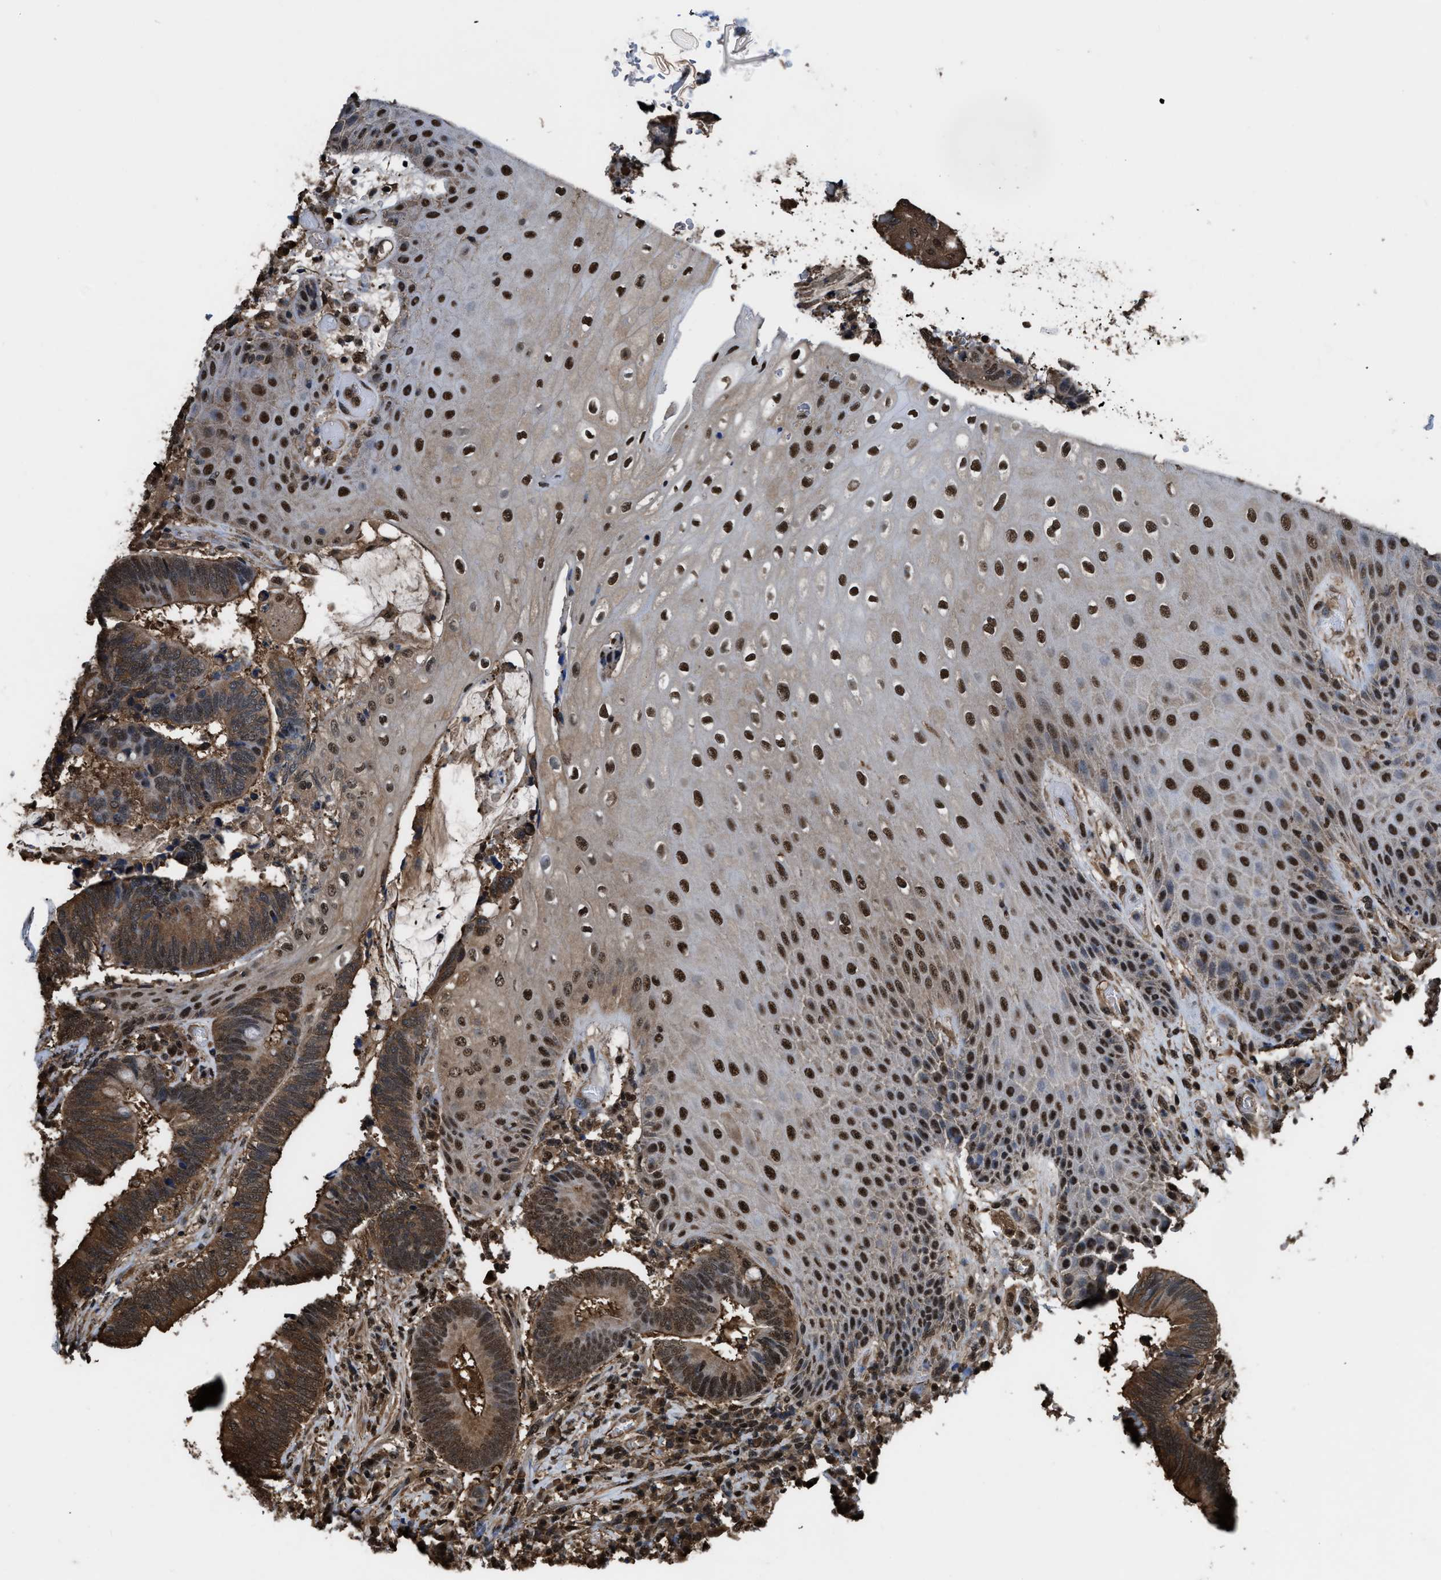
{"staining": {"intensity": "moderate", "quantity": ">75%", "location": "cytoplasmic/membranous,nuclear"}, "tissue": "colorectal cancer", "cell_type": "Tumor cells", "image_type": "cancer", "snomed": [{"axis": "morphology", "description": "Adenocarcinoma, NOS"}, {"axis": "topography", "description": "Rectum"}, {"axis": "topography", "description": "Anal"}], "caption": "Adenocarcinoma (colorectal) stained with DAB (3,3'-diaminobenzidine) IHC exhibits medium levels of moderate cytoplasmic/membranous and nuclear staining in approximately >75% of tumor cells.", "gene": "FNTA", "patient": {"sex": "female", "age": 89}}